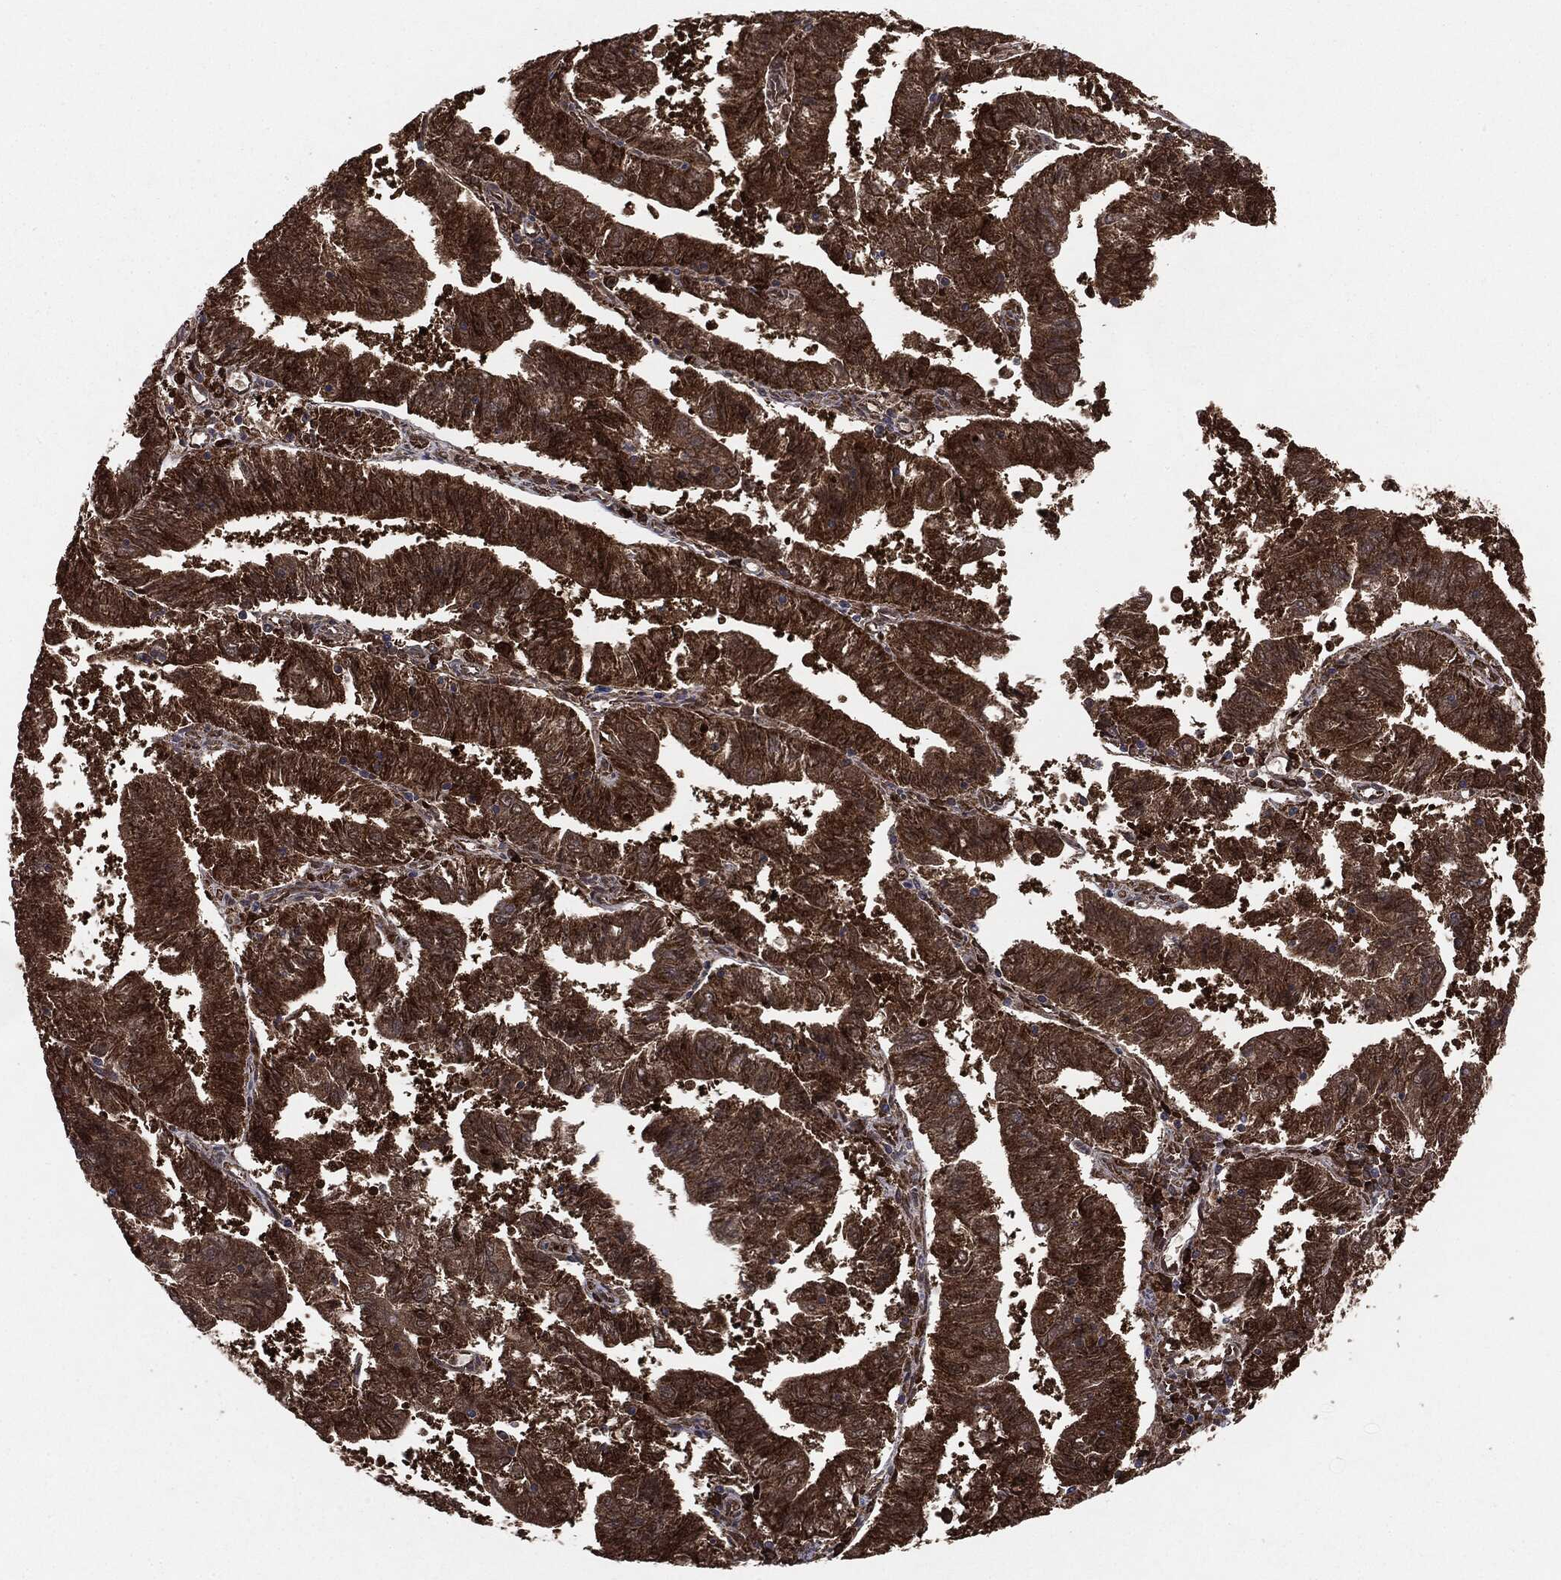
{"staining": {"intensity": "strong", "quantity": ">75%", "location": "cytoplasmic/membranous"}, "tissue": "endometrial cancer", "cell_type": "Tumor cells", "image_type": "cancer", "snomed": [{"axis": "morphology", "description": "Adenocarcinoma, NOS"}, {"axis": "topography", "description": "Endometrium"}], "caption": "An immunohistochemistry (IHC) image of tumor tissue is shown. Protein staining in brown labels strong cytoplasmic/membranous positivity in endometrial adenocarcinoma within tumor cells.", "gene": "NME1", "patient": {"sex": "female", "age": 82}}